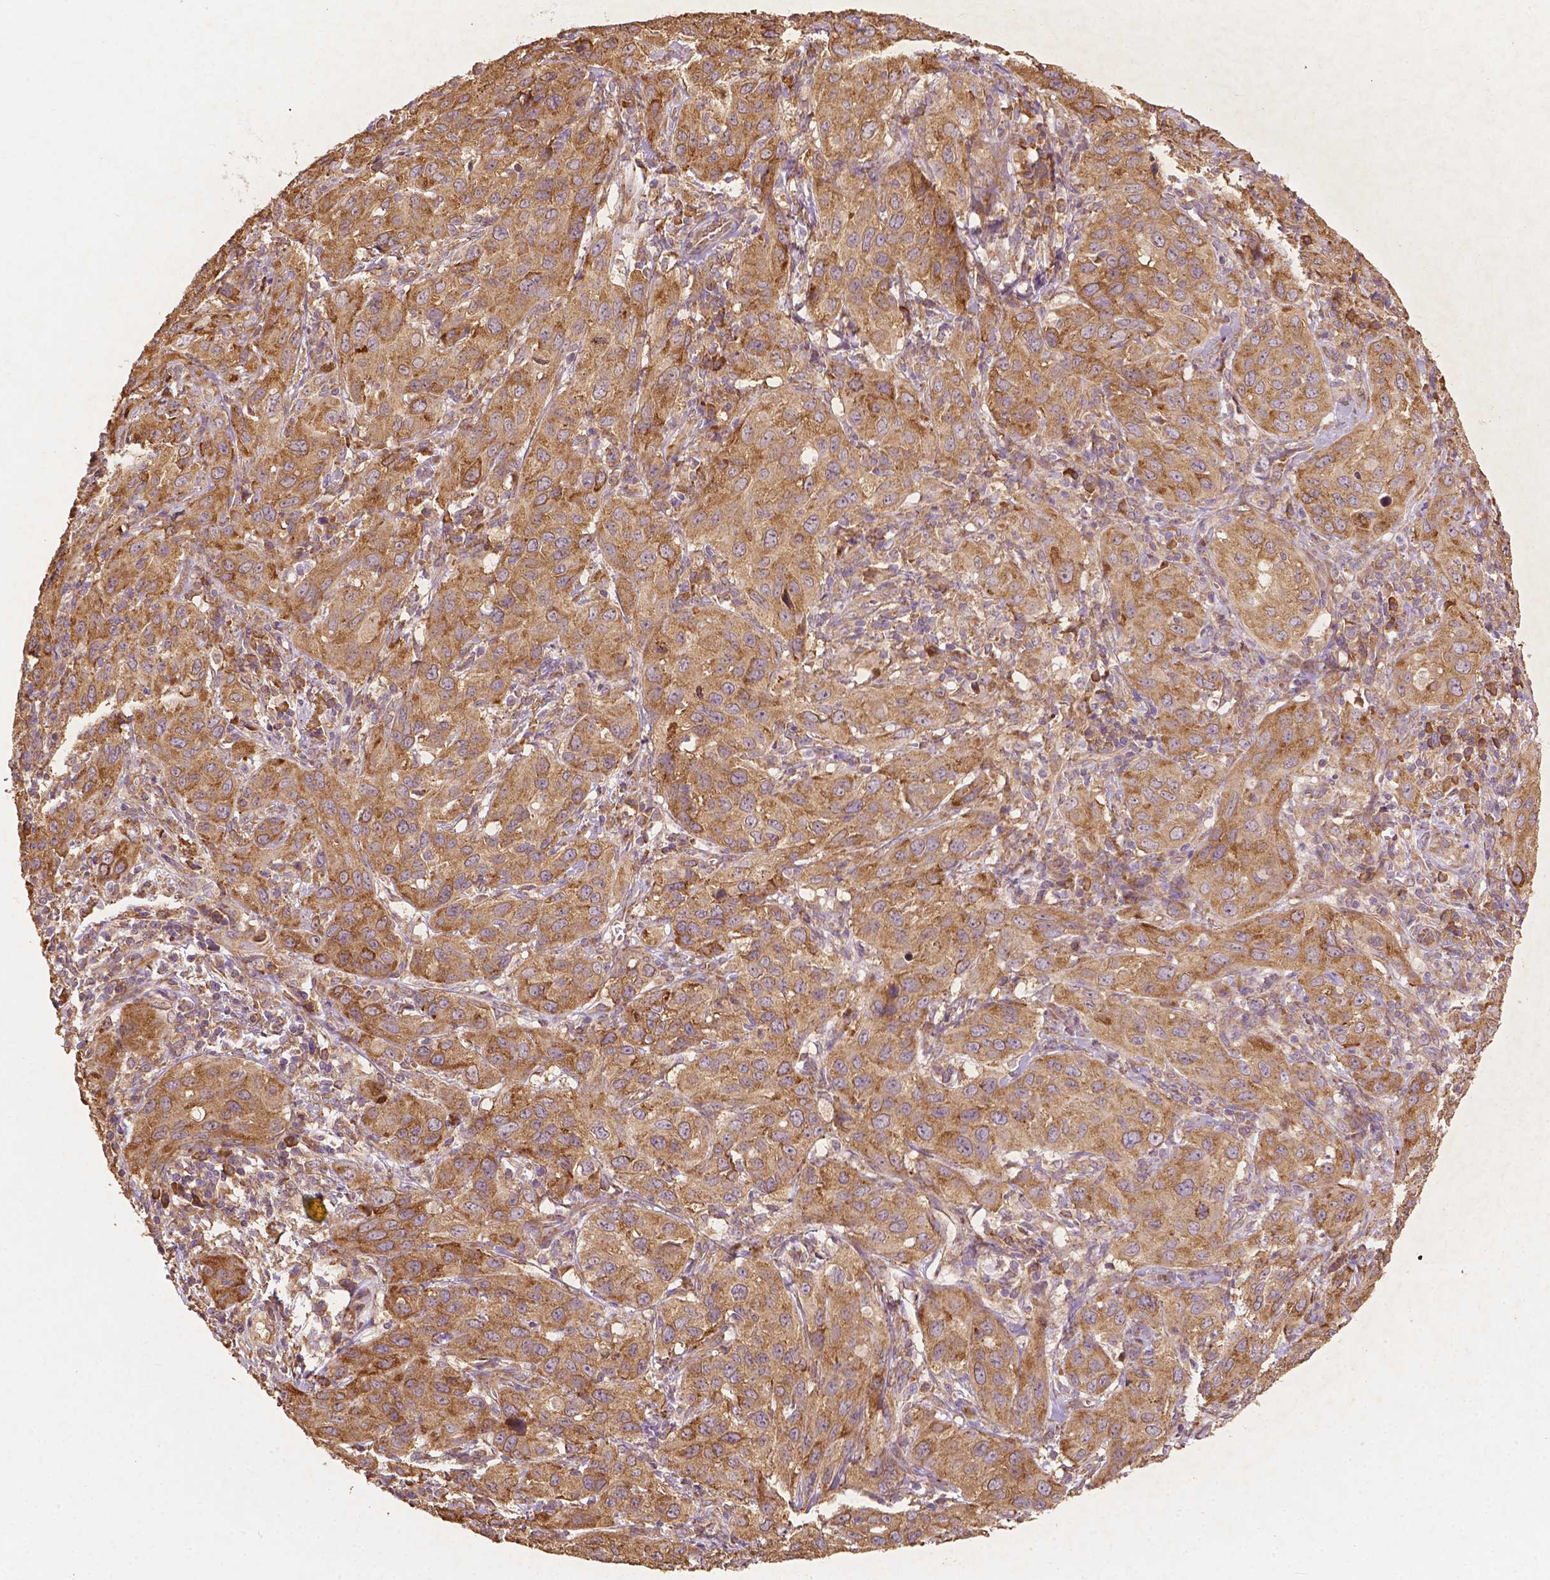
{"staining": {"intensity": "moderate", "quantity": ">75%", "location": "cytoplasmic/membranous"}, "tissue": "cervical cancer", "cell_type": "Tumor cells", "image_type": "cancer", "snomed": [{"axis": "morphology", "description": "Normal tissue, NOS"}, {"axis": "morphology", "description": "Squamous cell carcinoma, NOS"}, {"axis": "topography", "description": "Cervix"}], "caption": "Immunohistochemistry (DAB) staining of cervical cancer (squamous cell carcinoma) exhibits moderate cytoplasmic/membranous protein positivity in about >75% of tumor cells.", "gene": "G3BP1", "patient": {"sex": "female", "age": 51}}